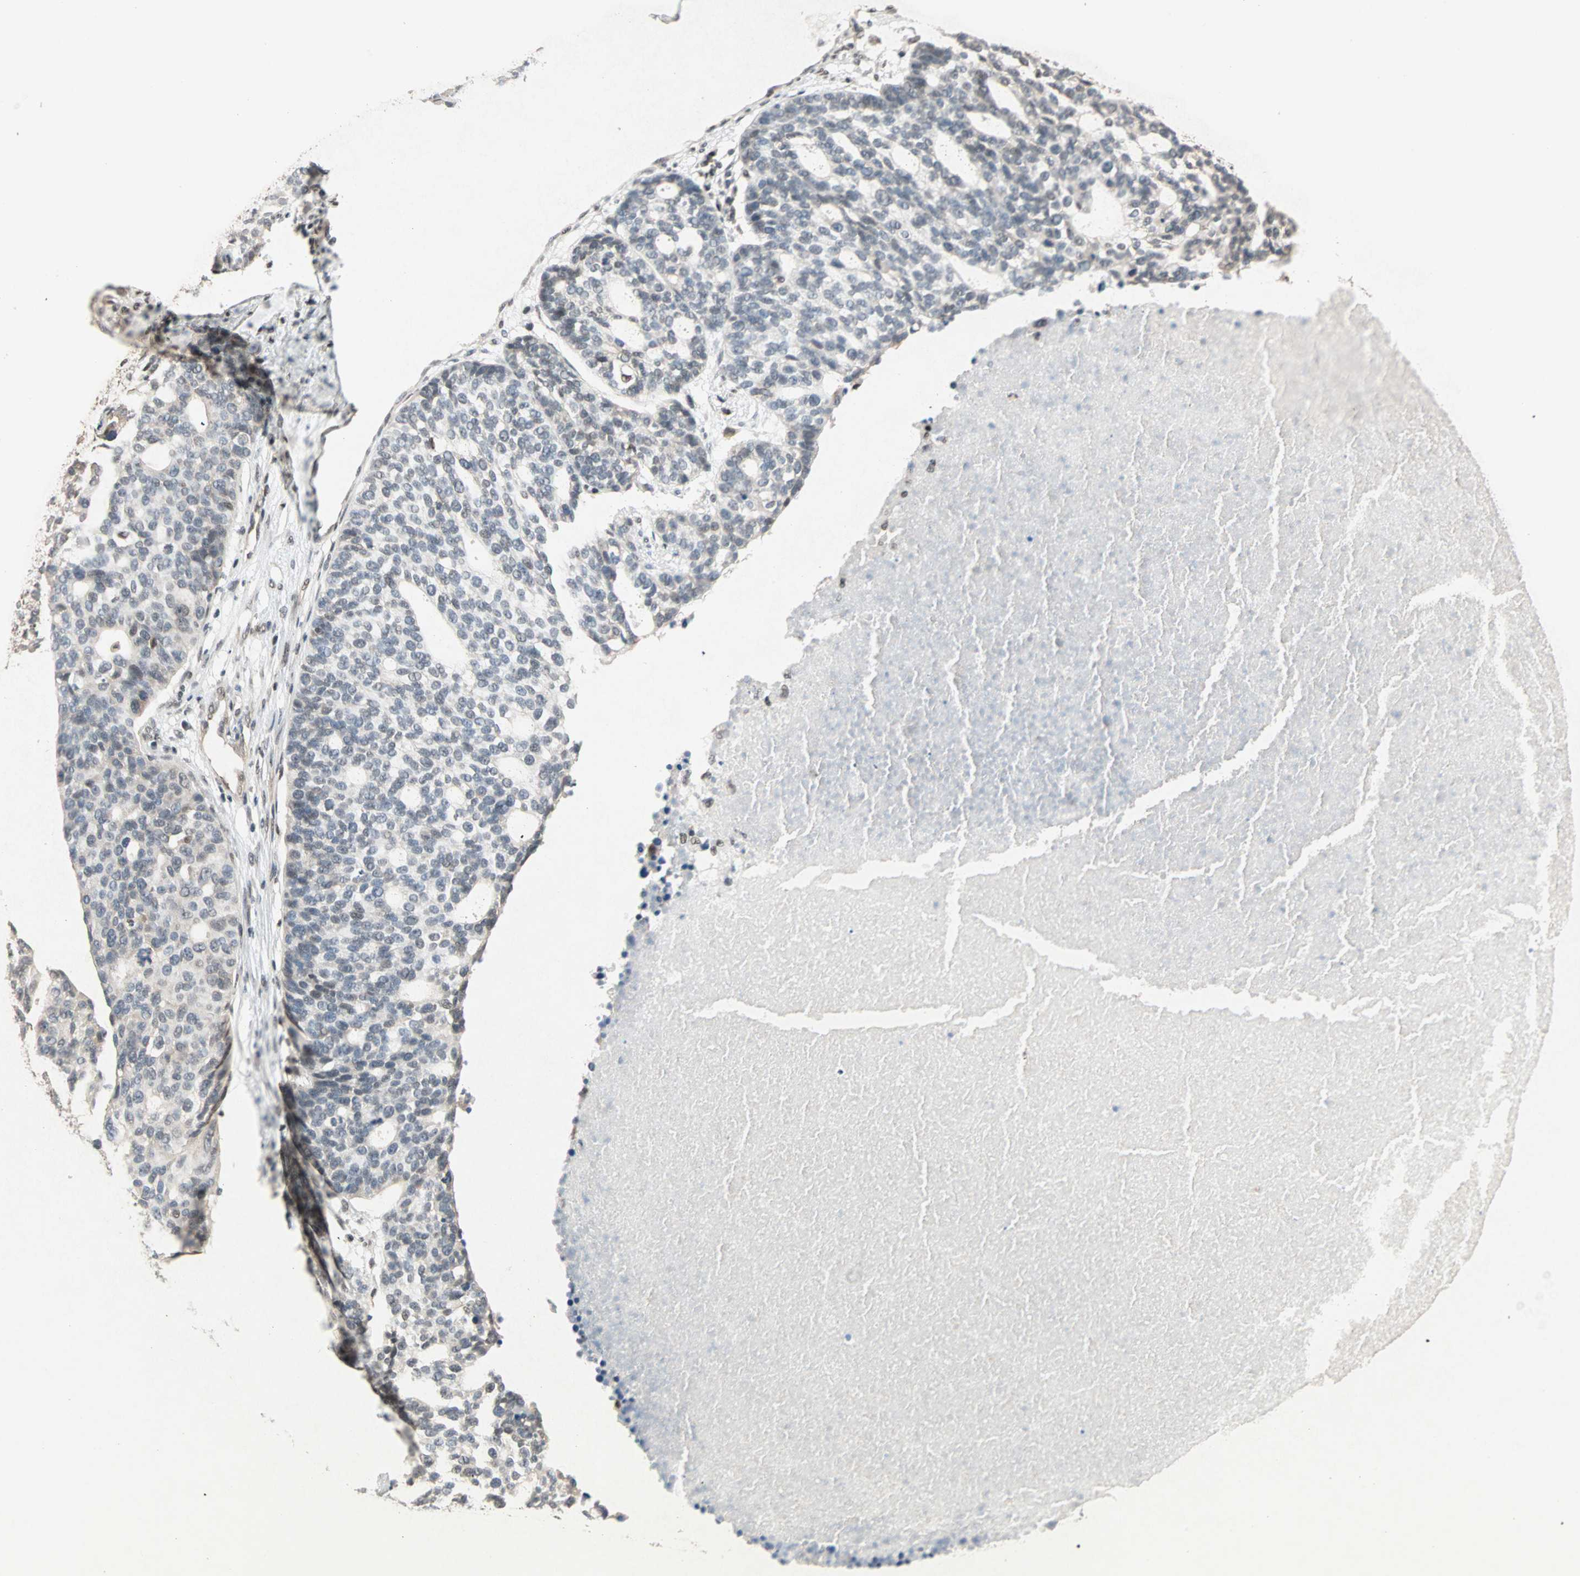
{"staining": {"intensity": "negative", "quantity": "none", "location": "none"}, "tissue": "ovarian cancer", "cell_type": "Tumor cells", "image_type": "cancer", "snomed": [{"axis": "morphology", "description": "Cystadenocarcinoma, serous, NOS"}, {"axis": "topography", "description": "Ovary"}], "caption": "There is no significant expression in tumor cells of ovarian cancer (serous cystadenocarcinoma). The staining is performed using DAB brown chromogen with nuclei counter-stained in using hematoxylin.", "gene": "DAZAP1", "patient": {"sex": "female", "age": 59}}